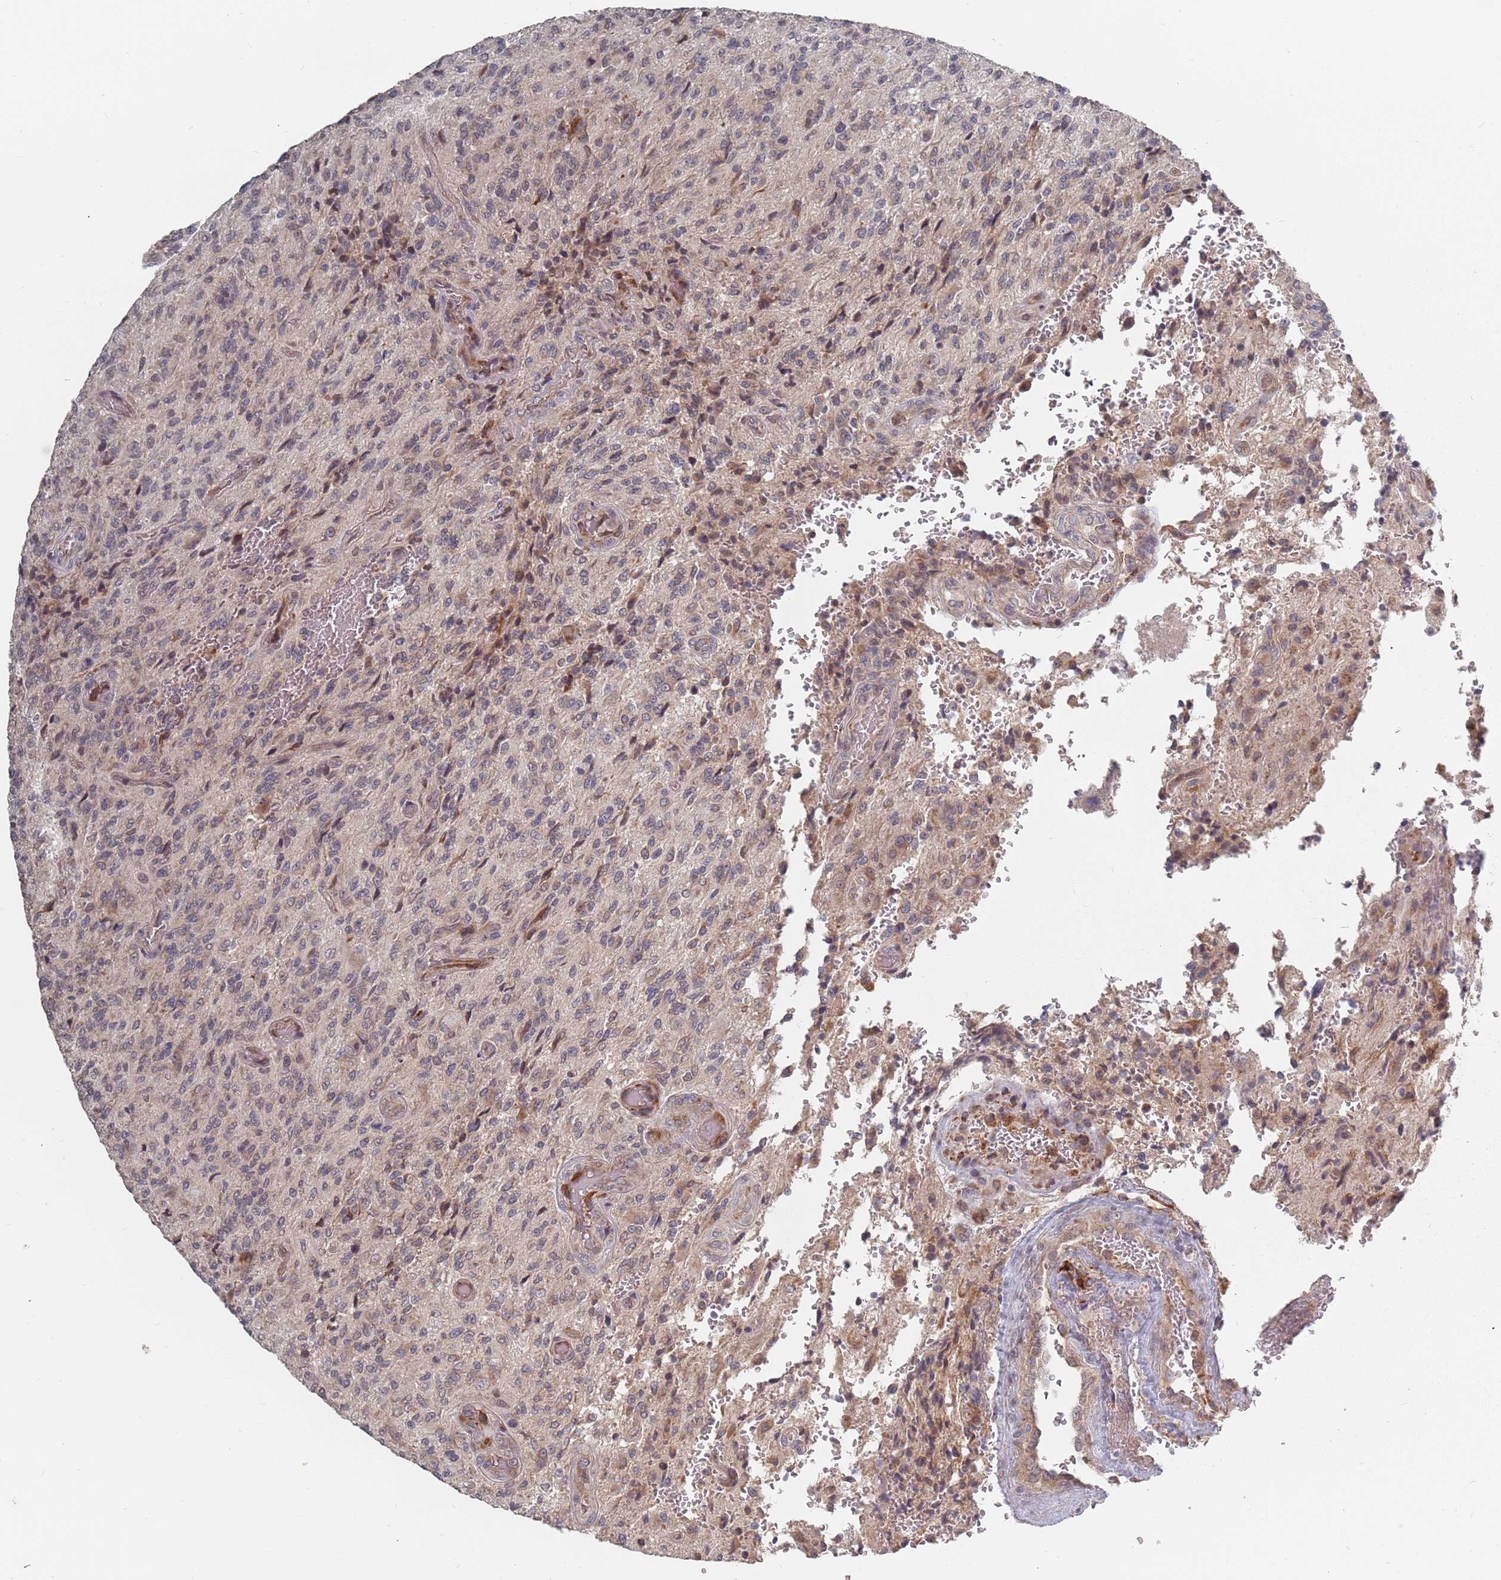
{"staining": {"intensity": "weak", "quantity": "<25%", "location": "cytoplasmic/membranous"}, "tissue": "glioma", "cell_type": "Tumor cells", "image_type": "cancer", "snomed": [{"axis": "morphology", "description": "Normal tissue, NOS"}, {"axis": "morphology", "description": "Glioma, malignant, High grade"}, {"axis": "topography", "description": "Cerebral cortex"}], "caption": "DAB immunohistochemical staining of human glioma shows no significant expression in tumor cells. (DAB (3,3'-diaminobenzidine) immunohistochemistry with hematoxylin counter stain).", "gene": "ADAL", "patient": {"sex": "male", "age": 56}}